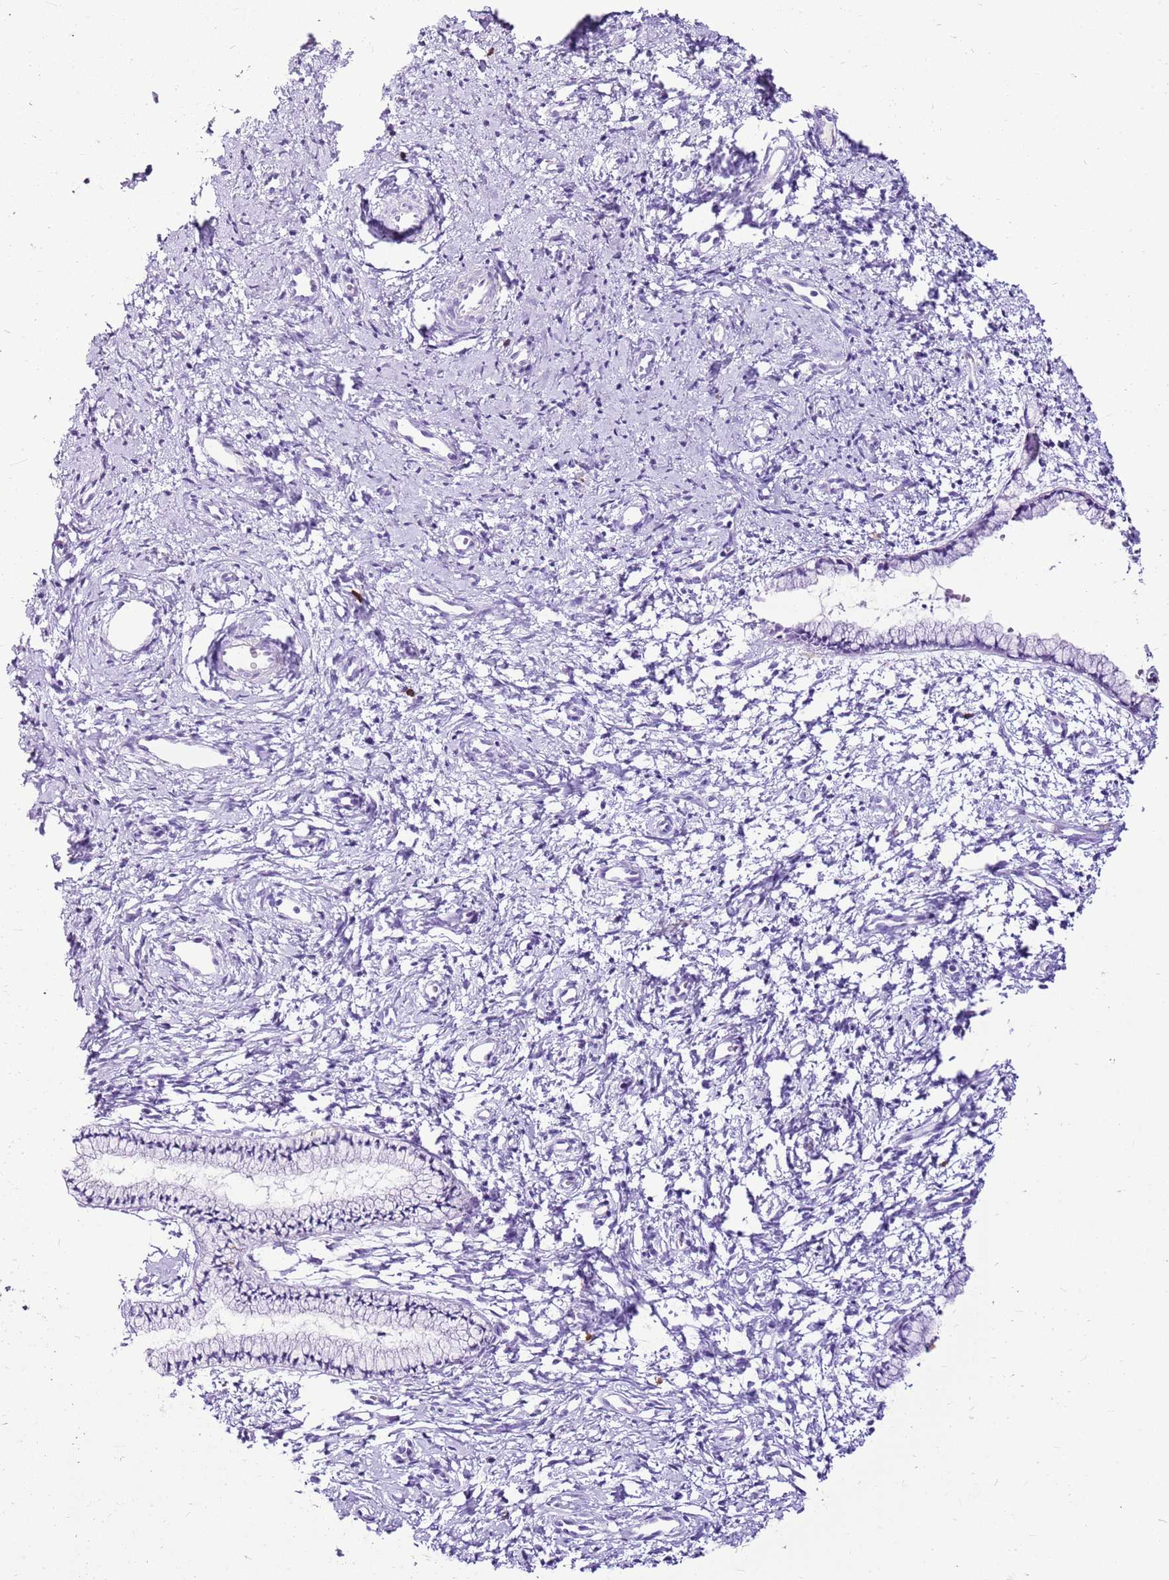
{"staining": {"intensity": "negative", "quantity": "none", "location": "none"}, "tissue": "cervix", "cell_type": "Glandular cells", "image_type": "normal", "snomed": [{"axis": "morphology", "description": "Normal tissue, NOS"}, {"axis": "topography", "description": "Cervix"}], "caption": "High power microscopy image of an immunohistochemistry micrograph of benign cervix, revealing no significant staining in glandular cells. The staining is performed using DAB (3,3'-diaminobenzidine) brown chromogen with nuclei counter-stained in using hematoxylin.", "gene": "SPC25", "patient": {"sex": "female", "age": 57}}